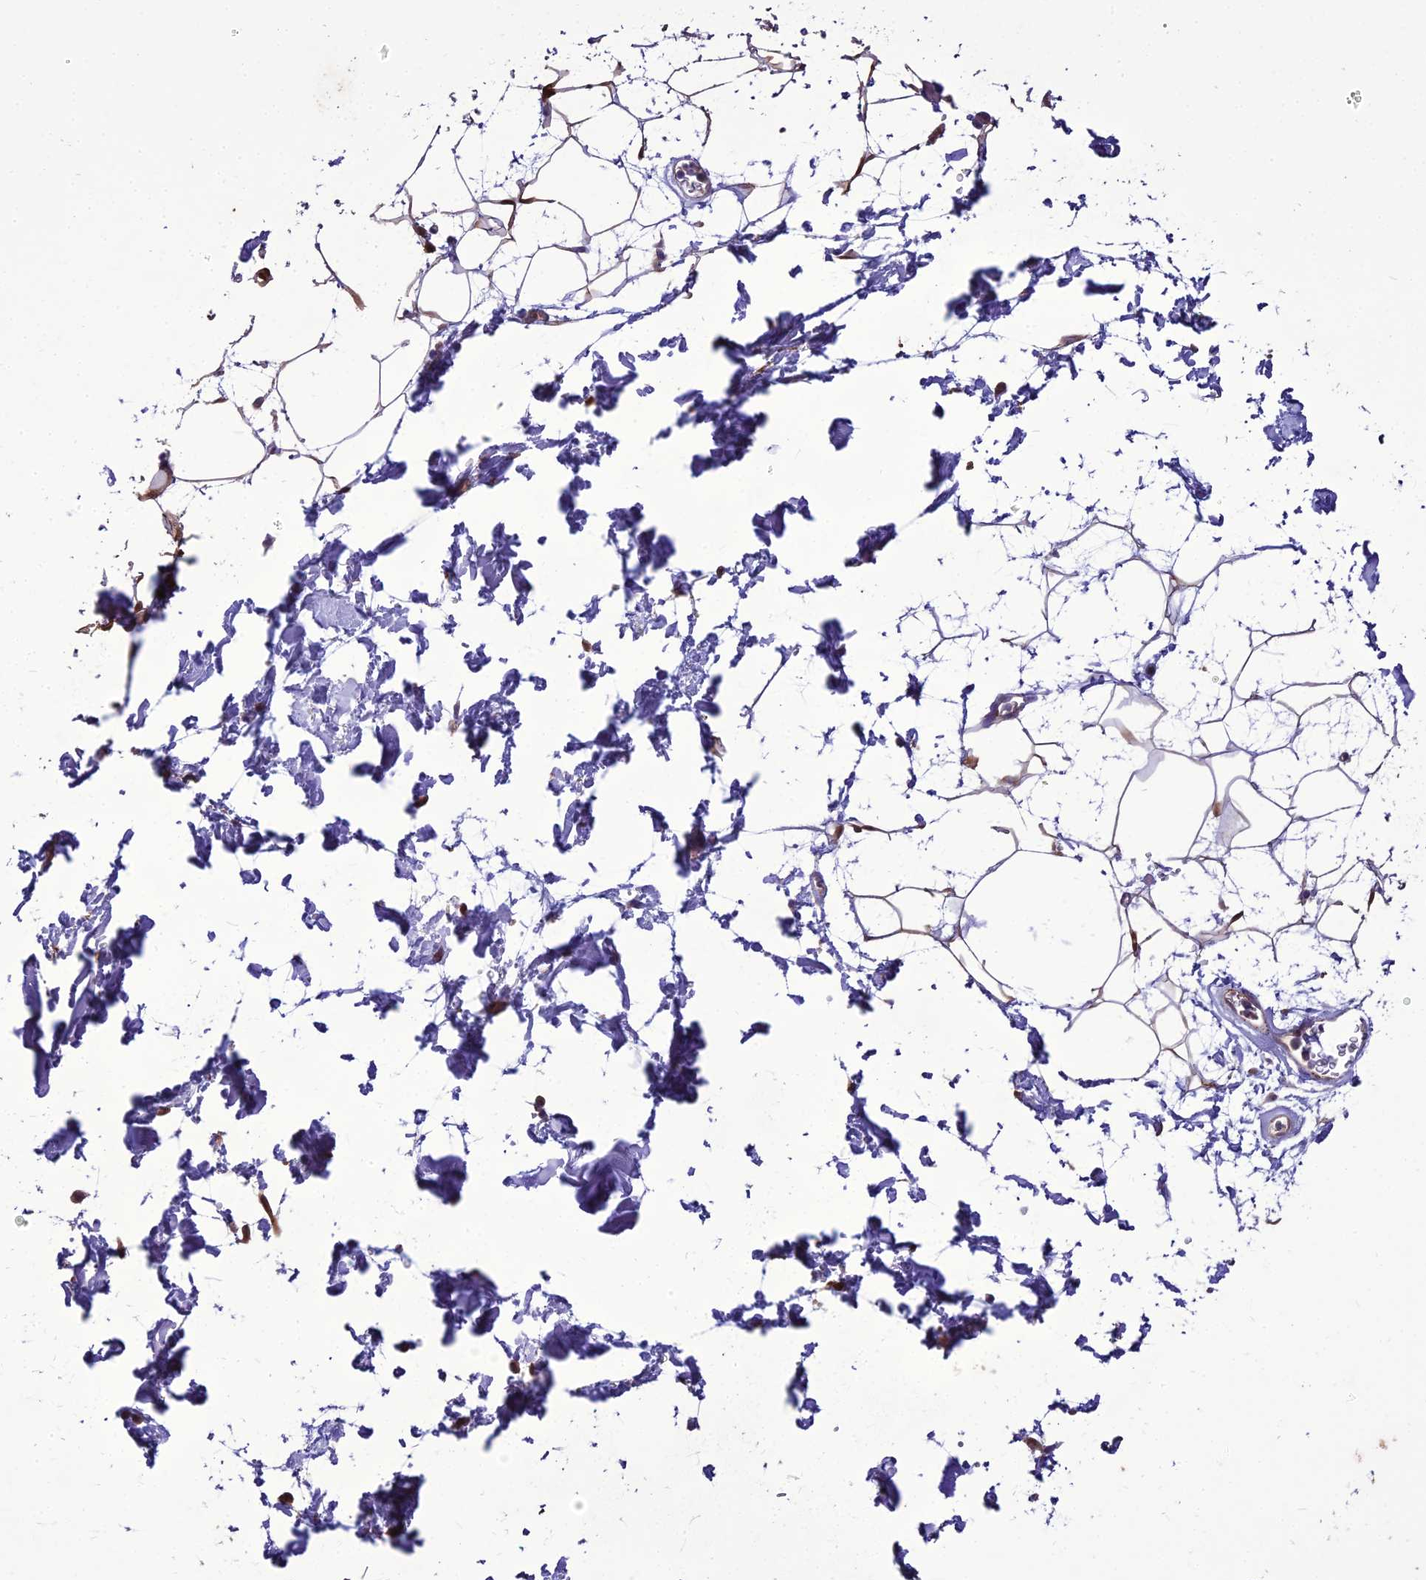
{"staining": {"intensity": "weak", "quantity": "25%-75%", "location": "cytoplasmic/membranous"}, "tissue": "adipose tissue", "cell_type": "Adipocytes", "image_type": "normal", "snomed": [{"axis": "morphology", "description": "Normal tissue, NOS"}, {"axis": "topography", "description": "Soft tissue"}], "caption": "Protein expression analysis of normal adipose tissue reveals weak cytoplasmic/membranous staining in approximately 25%-75% of adipocytes. The protein of interest is stained brown, and the nuclei are stained in blue (DAB IHC with brightfield microscopy, high magnification).", "gene": "BORCS6", "patient": {"sex": "male", "age": 72}}